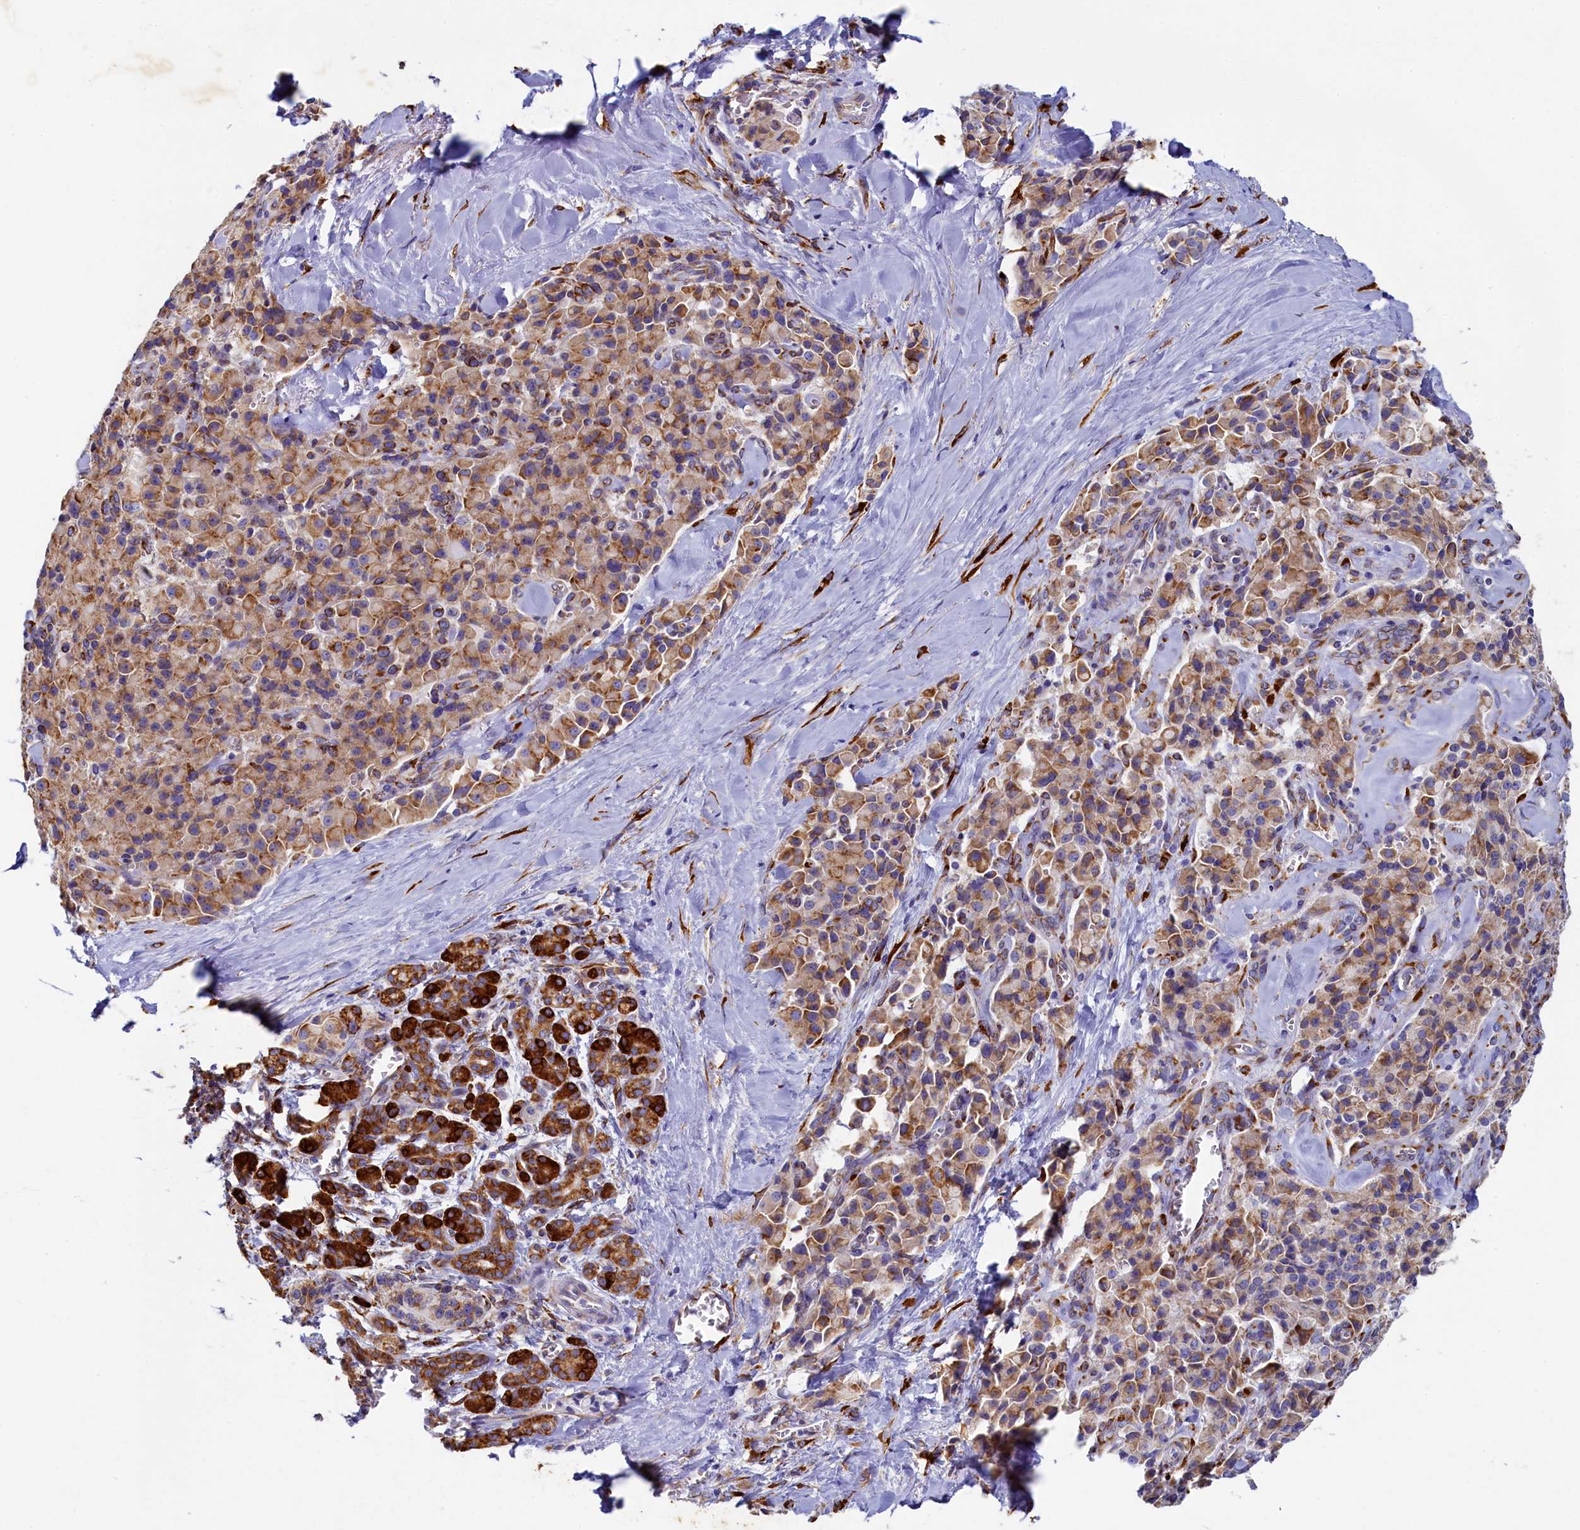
{"staining": {"intensity": "moderate", "quantity": ">75%", "location": "cytoplasmic/membranous"}, "tissue": "pancreatic cancer", "cell_type": "Tumor cells", "image_type": "cancer", "snomed": [{"axis": "morphology", "description": "Adenocarcinoma, NOS"}, {"axis": "topography", "description": "Pancreas"}], "caption": "The immunohistochemical stain highlights moderate cytoplasmic/membranous expression in tumor cells of pancreatic cancer (adenocarcinoma) tissue.", "gene": "TMEM18", "patient": {"sex": "male", "age": 65}}